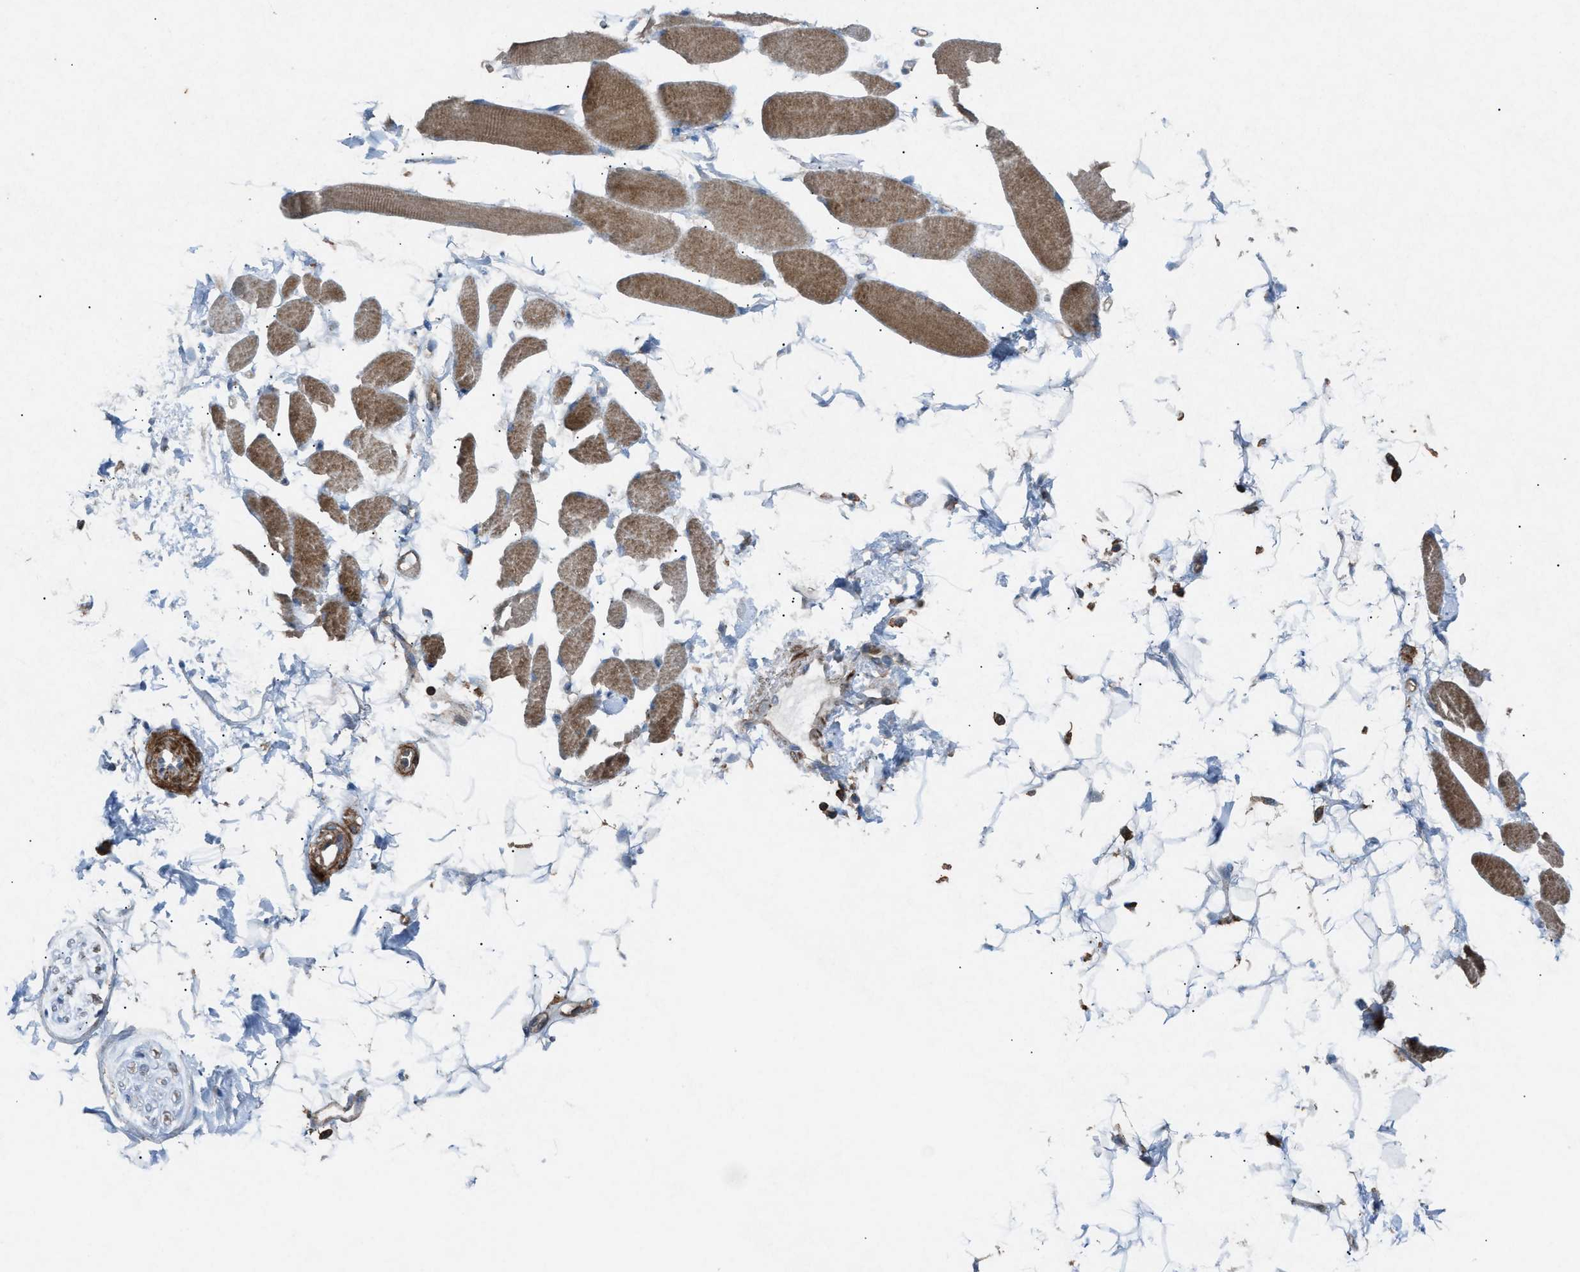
{"staining": {"intensity": "moderate", "quantity": ">75%", "location": "cytoplasmic/membranous"}, "tissue": "skeletal muscle", "cell_type": "Myocytes", "image_type": "normal", "snomed": [{"axis": "morphology", "description": "Normal tissue, NOS"}, {"axis": "topography", "description": "Skeletal muscle"}, {"axis": "topography", "description": "Oral tissue"}, {"axis": "topography", "description": "Peripheral nerve tissue"}], "caption": "Myocytes demonstrate medium levels of moderate cytoplasmic/membranous expression in approximately >75% of cells in normal skeletal muscle.", "gene": "NCK2", "patient": {"sex": "female", "age": 84}}